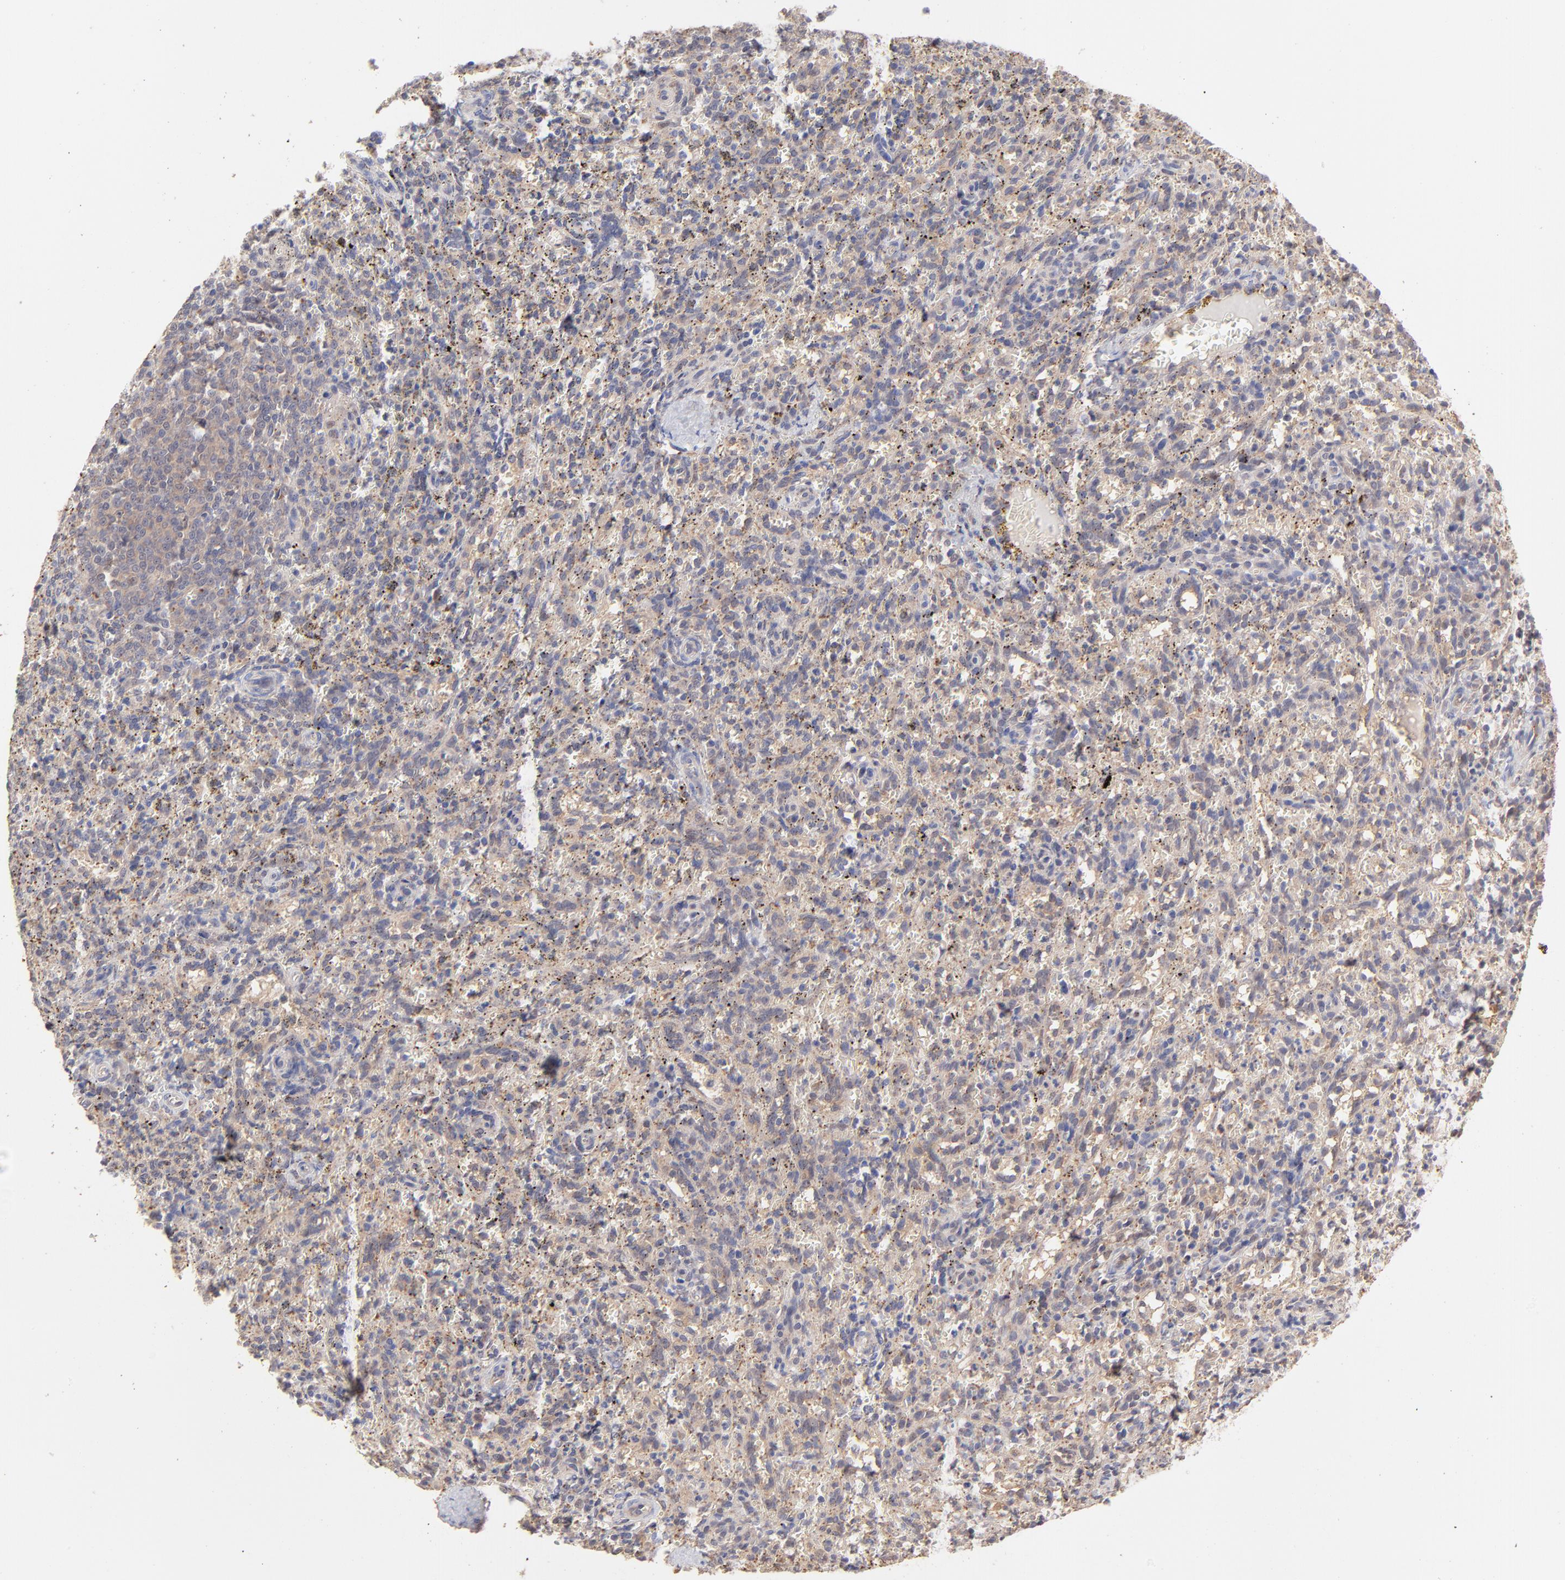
{"staining": {"intensity": "negative", "quantity": "none", "location": "none"}, "tissue": "spleen", "cell_type": "Cells in red pulp", "image_type": "normal", "snomed": [{"axis": "morphology", "description": "Normal tissue, NOS"}, {"axis": "topography", "description": "Spleen"}], "caption": "Immunohistochemistry photomicrograph of normal spleen: spleen stained with DAB (3,3'-diaminobenzidine) shows no significant protein expression in cells in red pulp.", "gene": "PSMD14", "patient": {"sex": "female", "age": 10}}